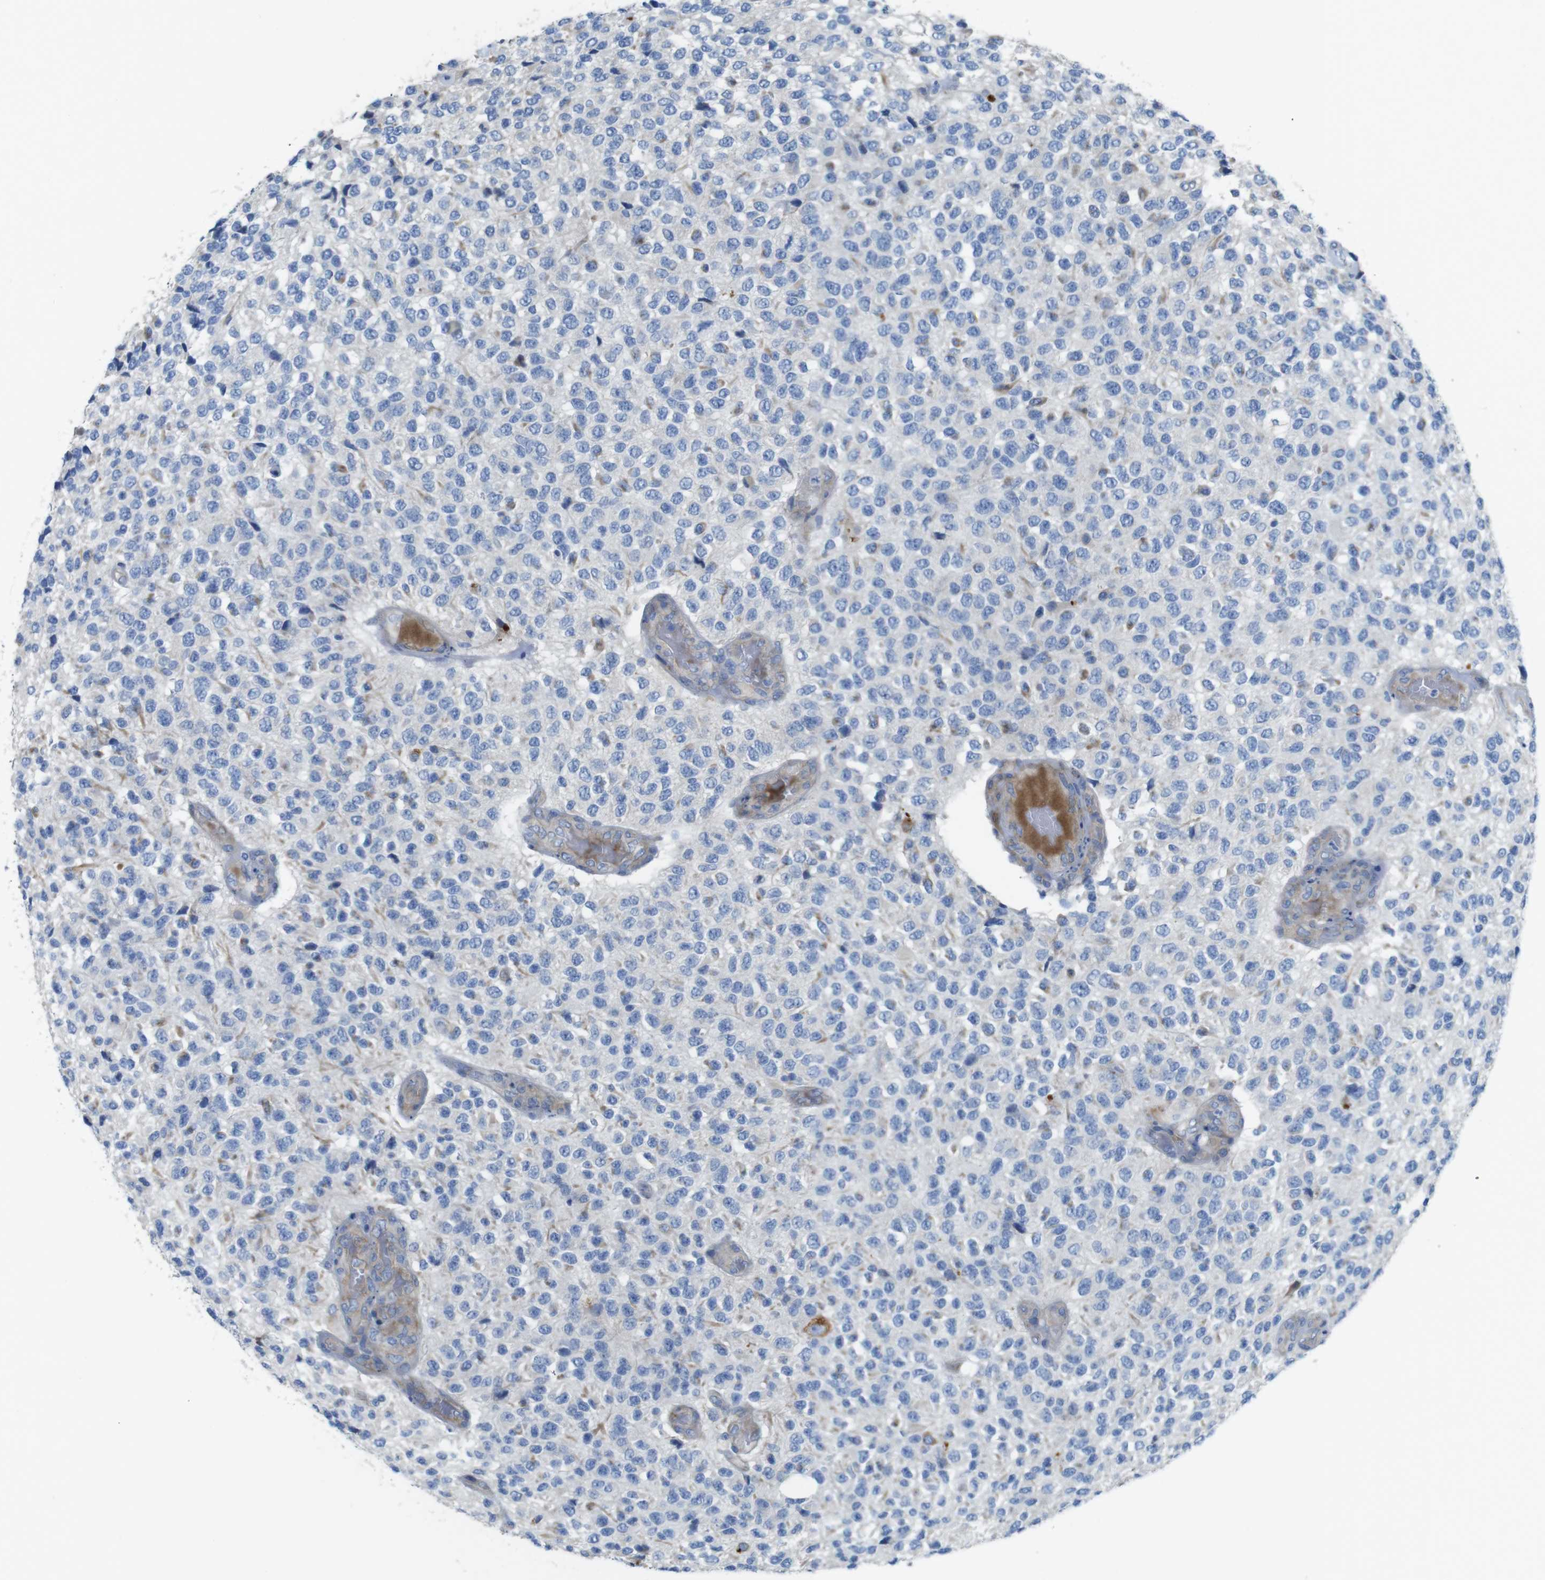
{"staining": {"intensity": "weak", "quantity": "<25%", "location": "cytoplasmic/membranous"}, "tissue": "glioma", "cell_type": "Tumor cells", "image_type": "cancer", "snomed": [{"axis": "morphology", "description": "Glioma, malignant, High grade"}, {"axis": "topography", "description": "pancreas cauda"}], "caption": "Human malignant glioma (high-grade) stained for a protein using IHC demonstrates no staining in tumor cells.", "gene": "TMEM234", "patient": {"sex": "male", "age": 60}}